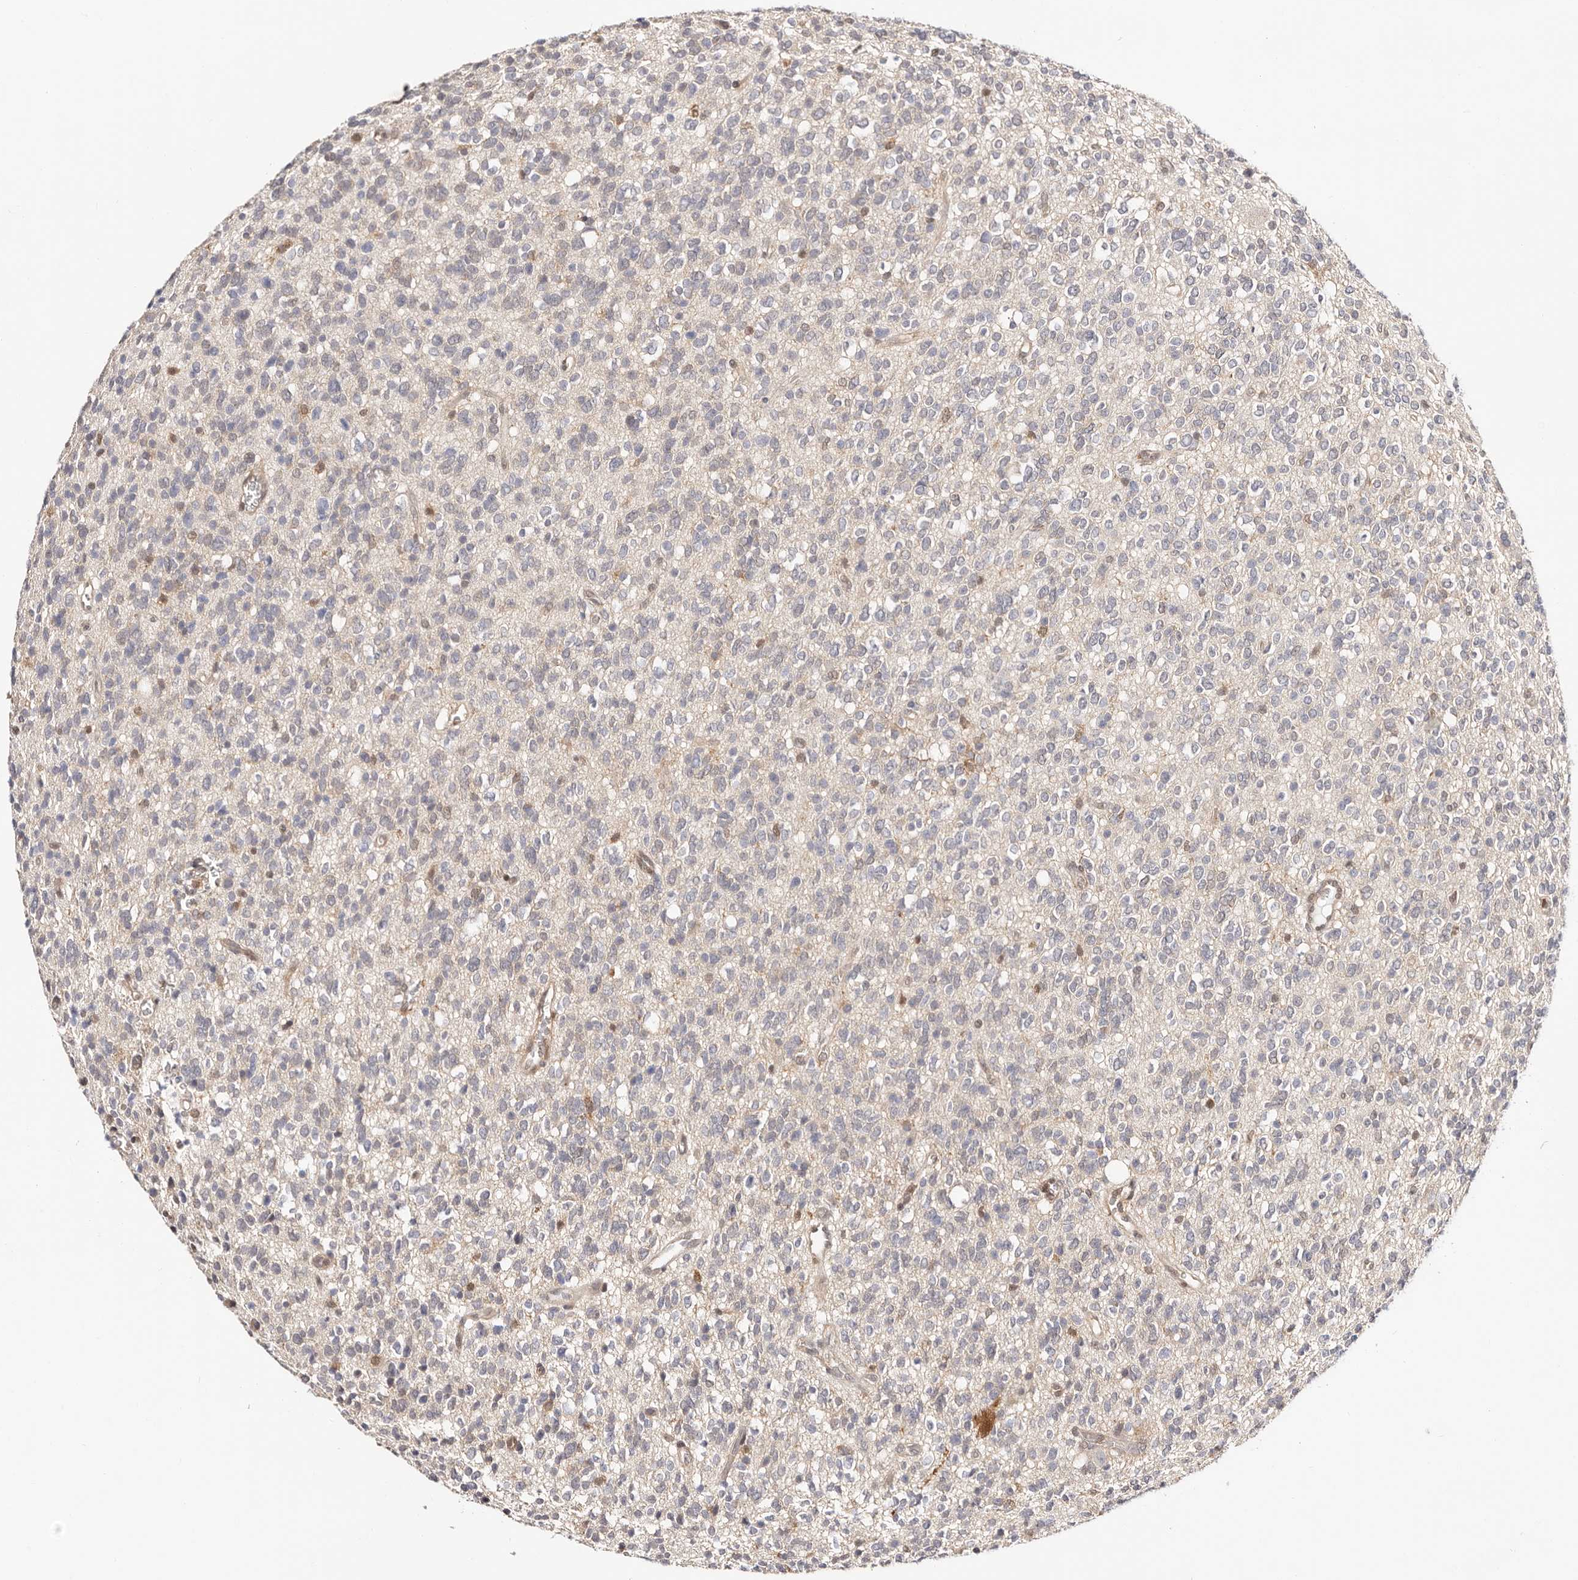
{"staining": {"intensity": "negative", "quantity": "none", "location": "none"}, "tissue": "glioma", "cell_type": "Tumor cells", "image_type": "cancer", "snomed": [{"axis": "morphology", "description": "Glioma, malignant, High grade"}, {"axis": "topography", "description": "Brain"}], "caption": "This micrograph is of glioma stained with immunohistochemistry to label a protein in brown with the nuclei are counter-stained blue. There is no positivity in tumor cells. Nuclei are stained in blue.", "gene": "STAT5A", "patient": {"sex": "male", "age": 34}}